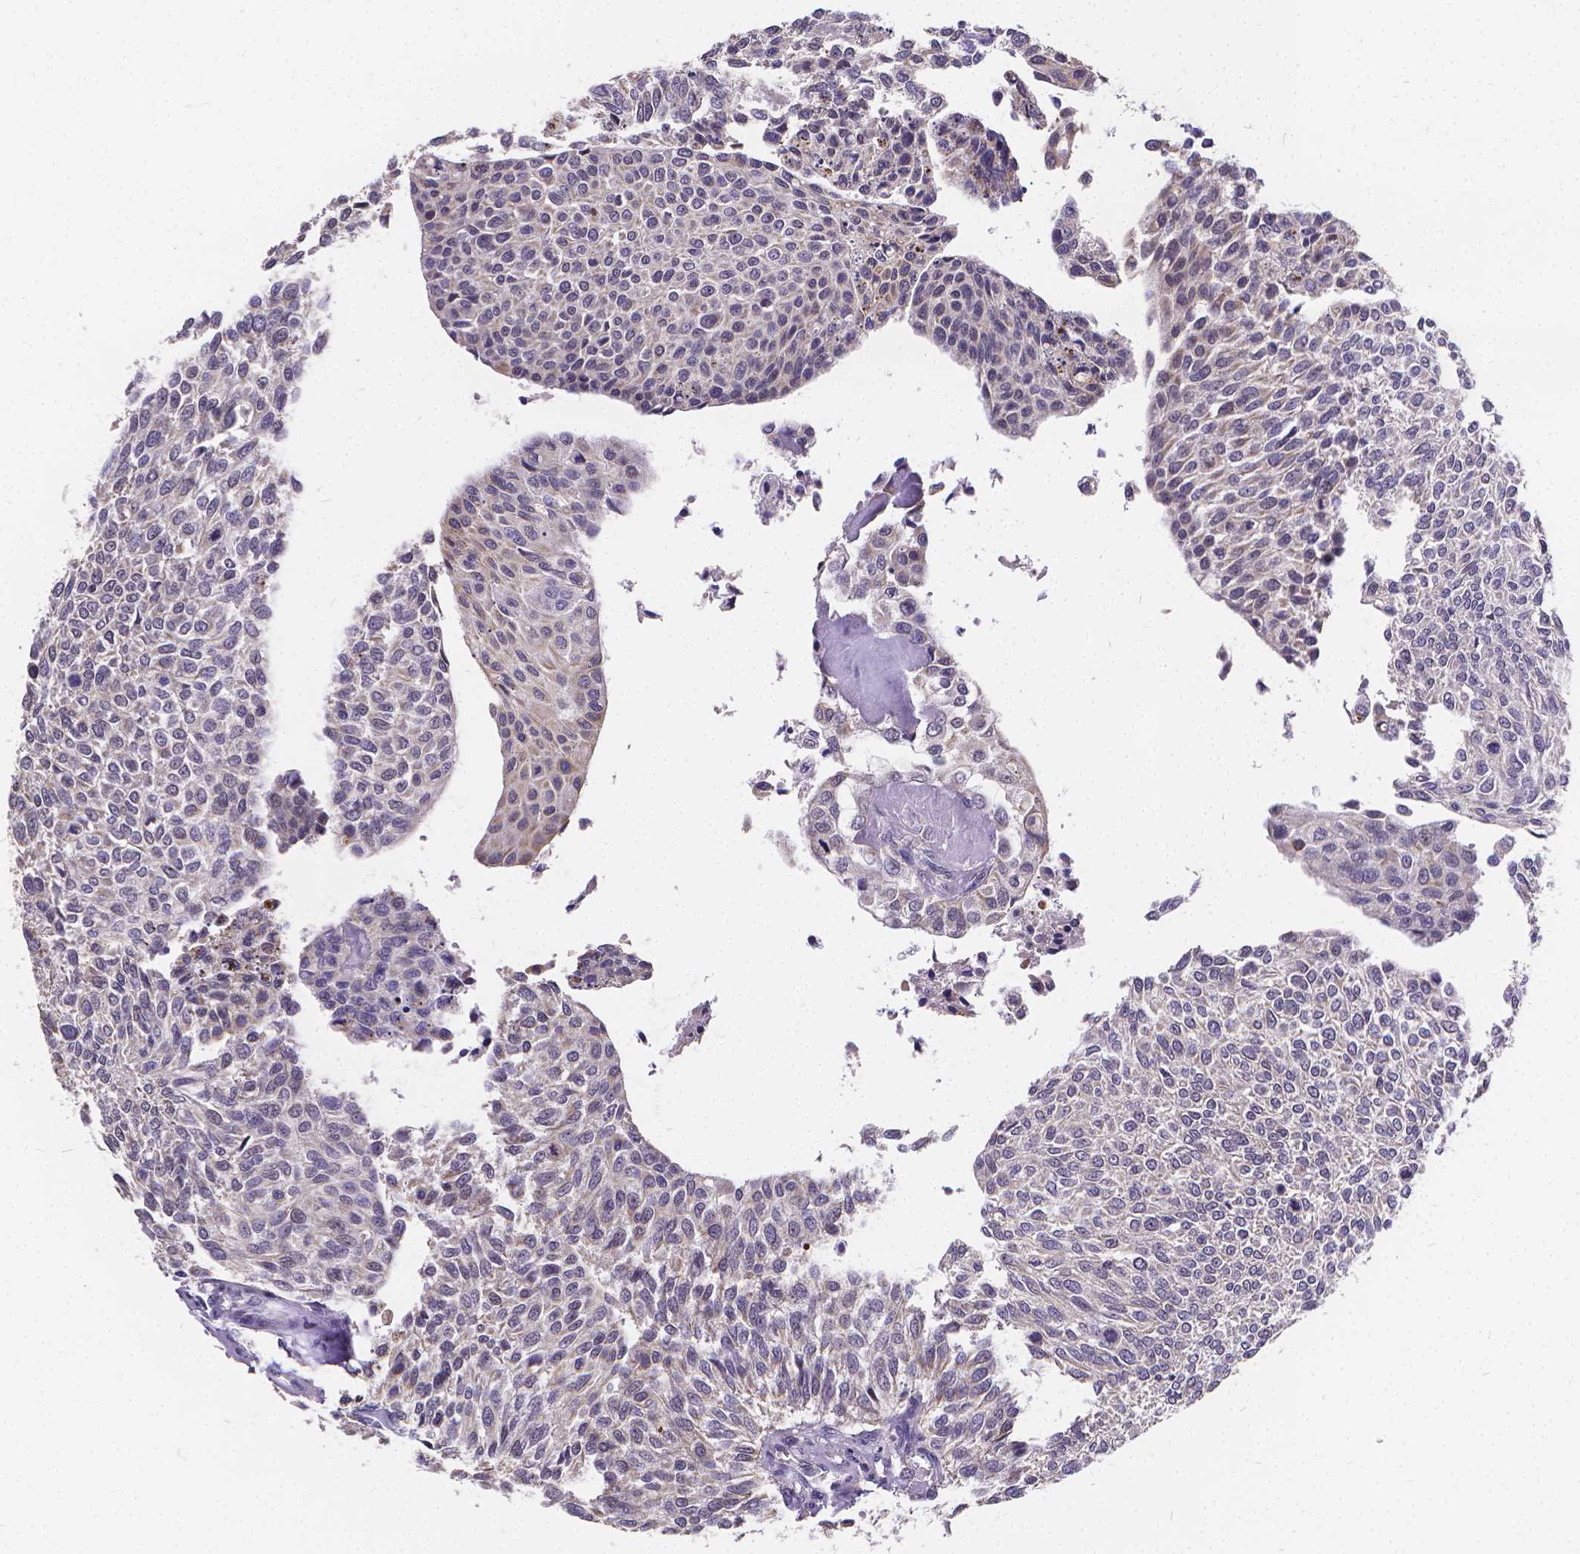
{"staining": {"intensity": "negative", "quantity": "none", "location": "none"}, "tissue": "urothelial cancer", "cell_type": "Tumor cells", "image_type": "cancer", "snomed": [{"axis": "morphology", "description": "Urothelial carcinoma, NOS"}, {"axis": "topography", "description": "Urinary bladder"}], "caption": "Urothelial cancer was stained to show a protein in brown. There is no significant positivity in tumor cells.", "gene": "GLRB", "patient": {"sex": "male", "age": 55}}